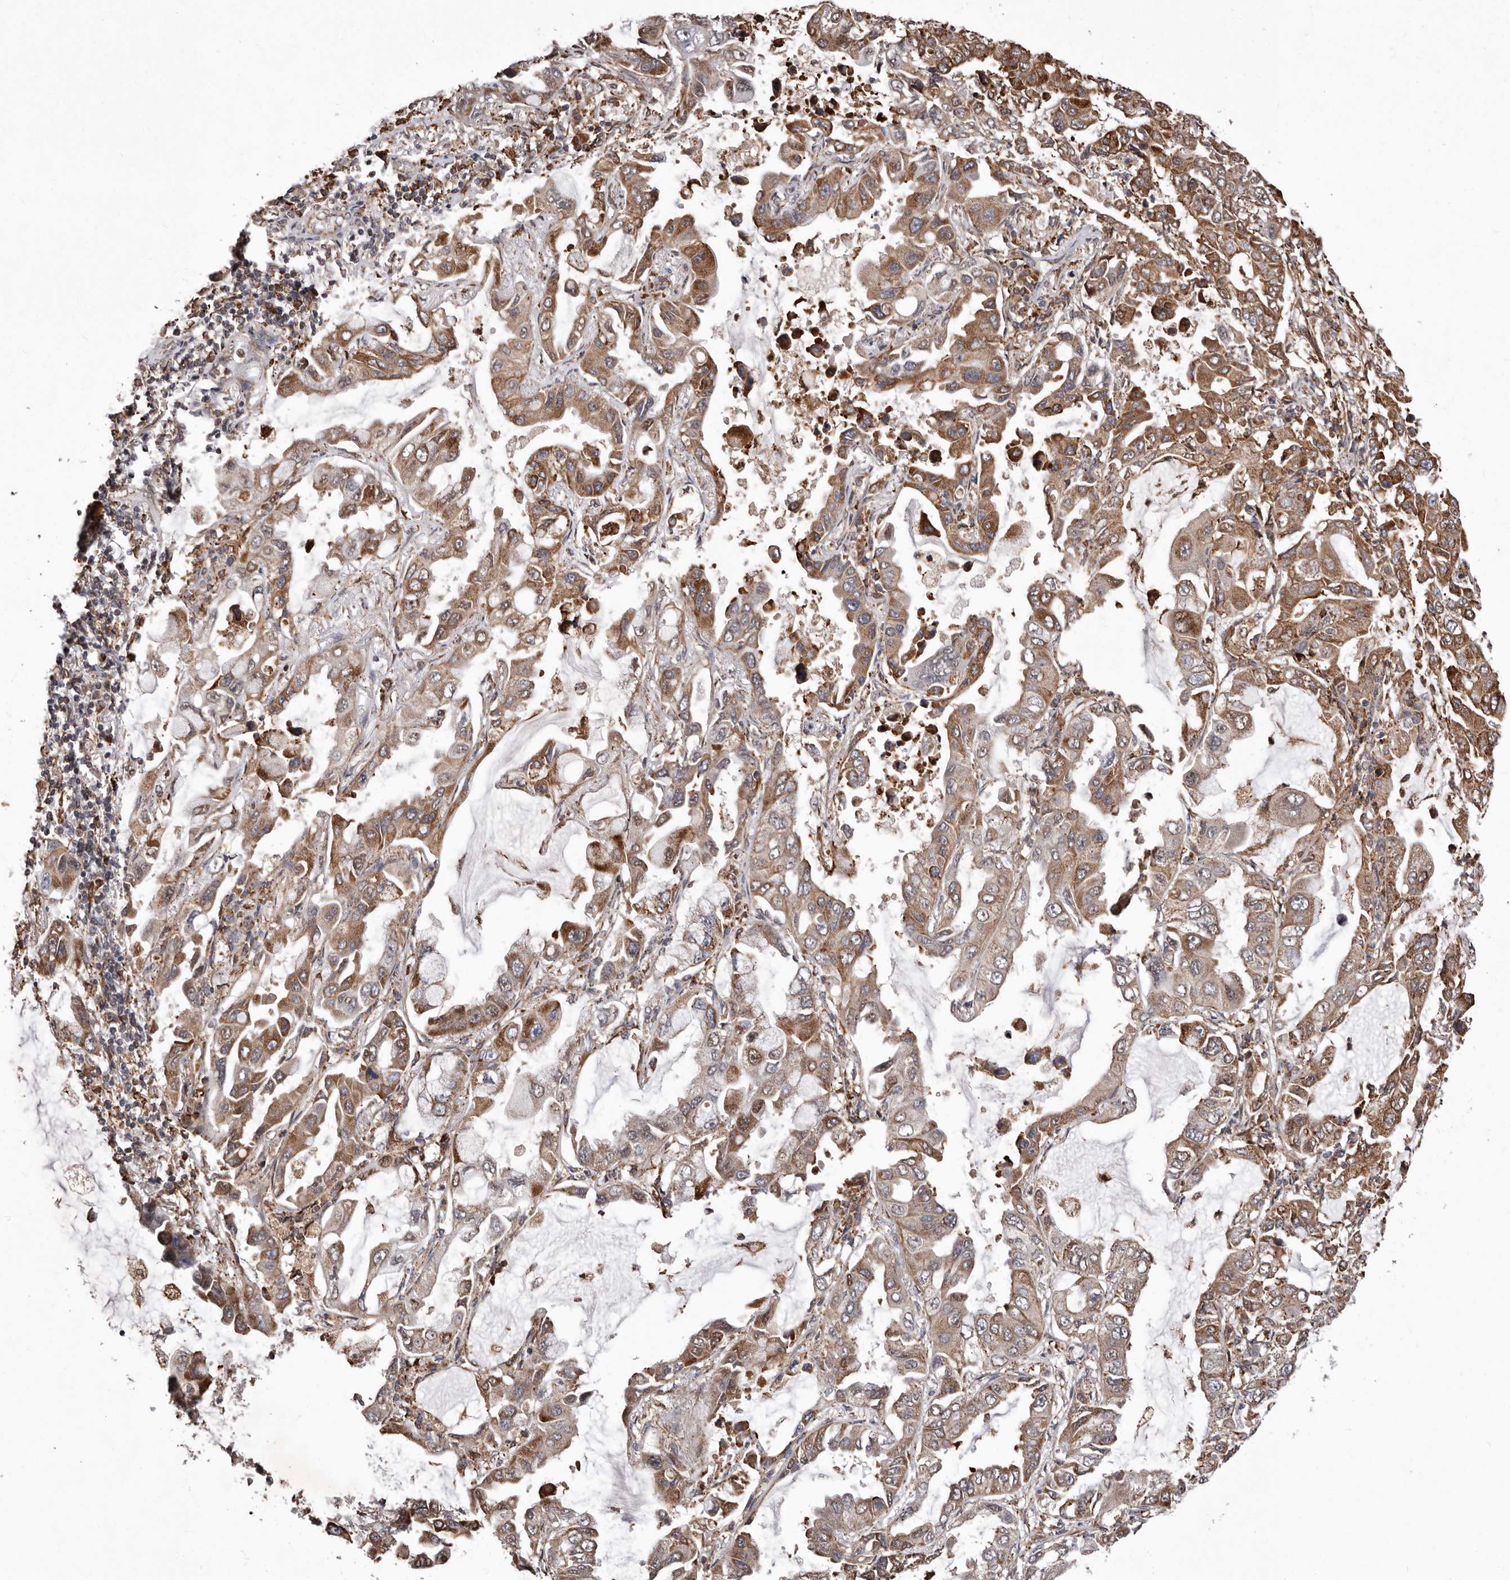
{"staining": {"intensity": "moderate", "quantity": ">75%", "location": "cytoplasmic/membranous"}, "tissue": "lung cancer", "cell_type": "Tumor cells", "image_type": "cancer", "snomed": [{"axis": "morphology", "description": "Adenocarcinoma, NOS"}, {"axis": "topography", "description": "Lung"}], "caption": "IHC histopathology image of lung adenocarcinoma stained for a protein (brown), which reveals medium levels of moderate cytoplasmic/membranous expression in approximately >75% of tumor cells.", "gene": "RRM2B", "patient": {"sex": "male", "age": 64}}